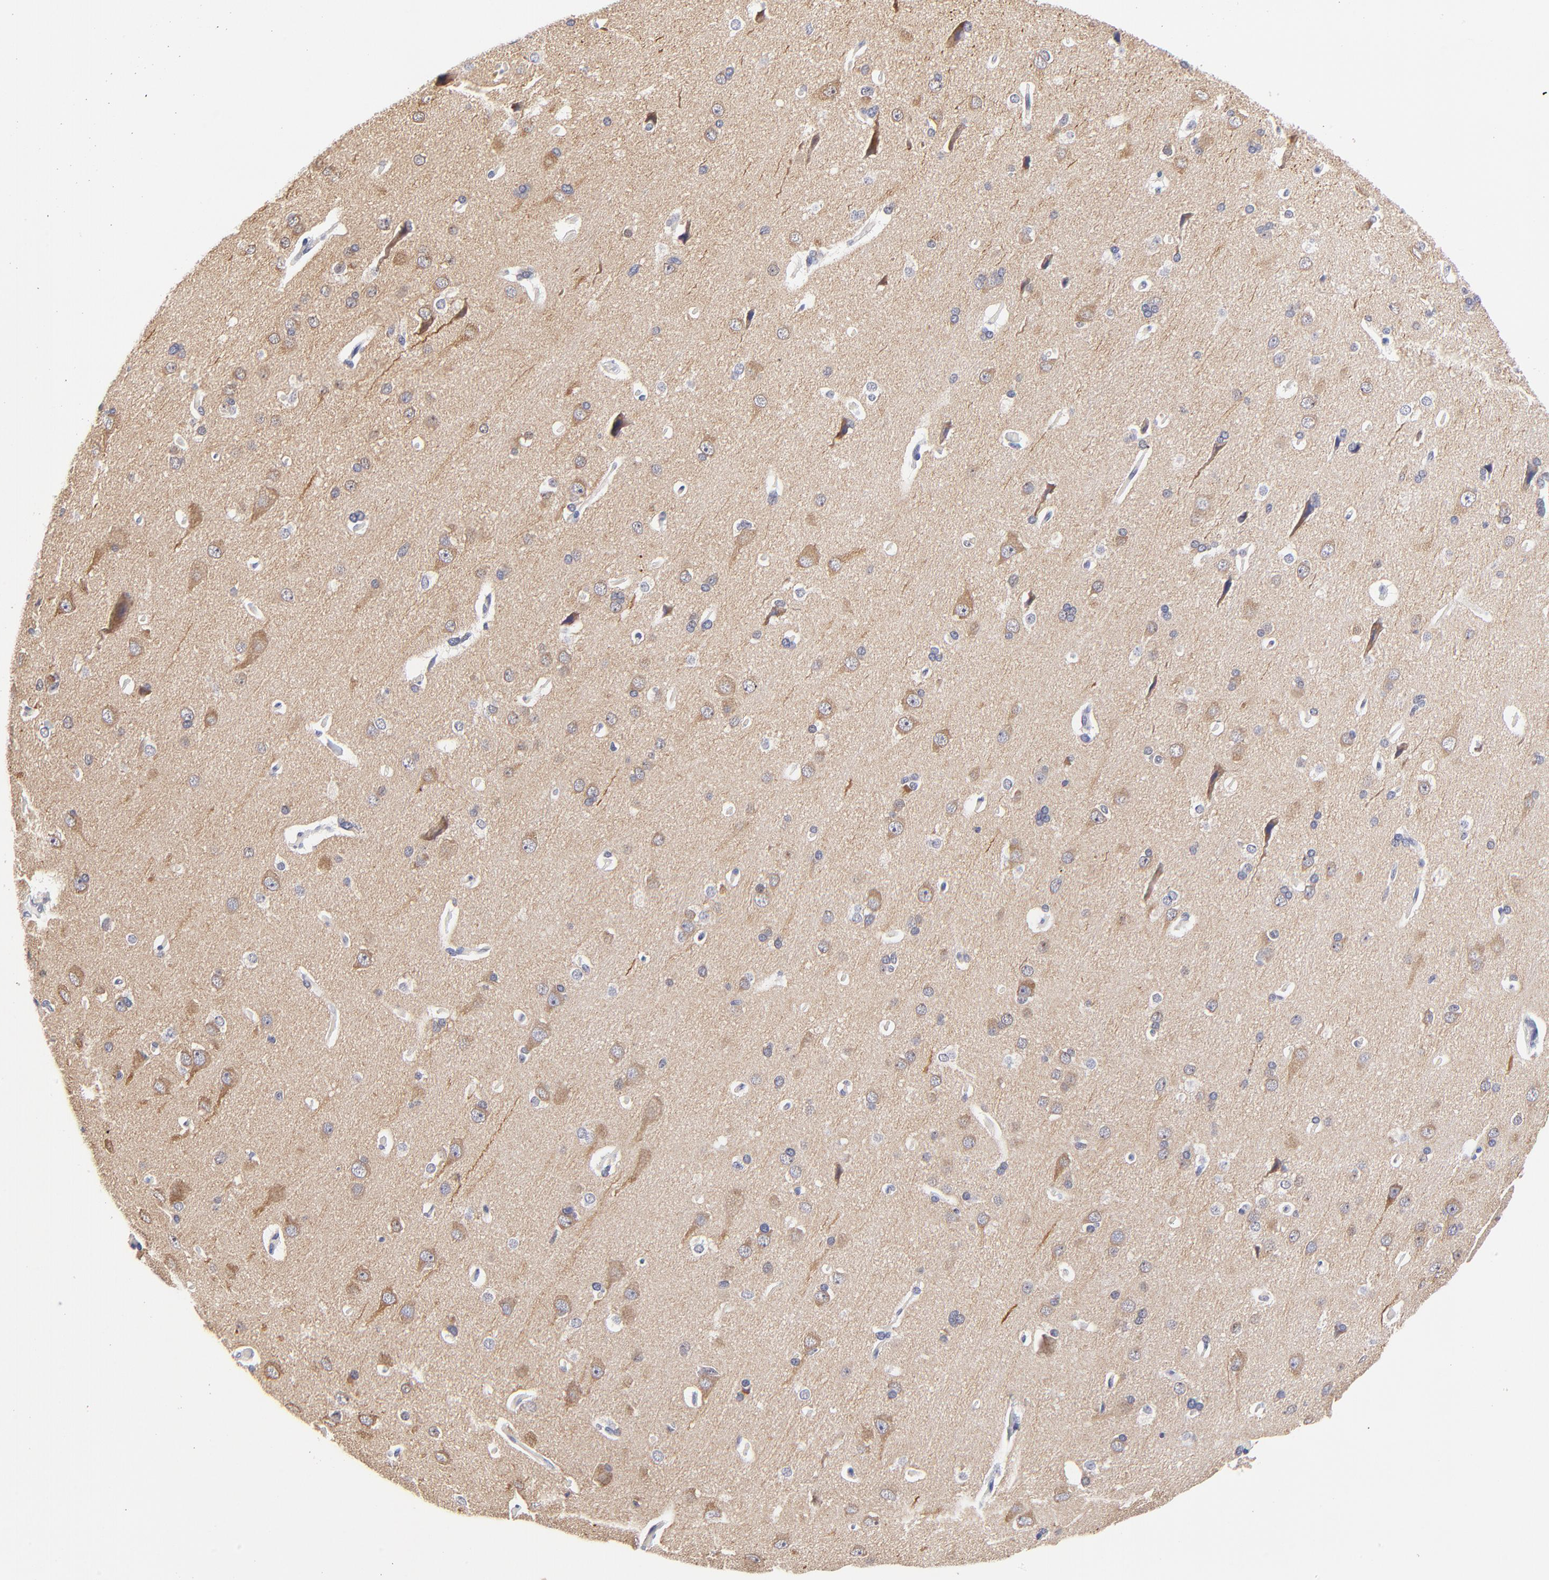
{"staining": {"intensity": "negative", "quantity": "none", "location": "none"}, "tissue": "cerebral cortex", "cell_type": "Endothelial cells", "image_type": "normal", "snomed": [{"axis": "morphology", "description": "Normal tissue, NOS"}, {"axis": "topography", "description": "Cerebral cortex"}], "caption": "Histopathology image shows no significant protein positivity in endothelial cells of benign cerebral cortex.", "gene": "ZNF155", "patient": {"sex": "male", "age": 62}}